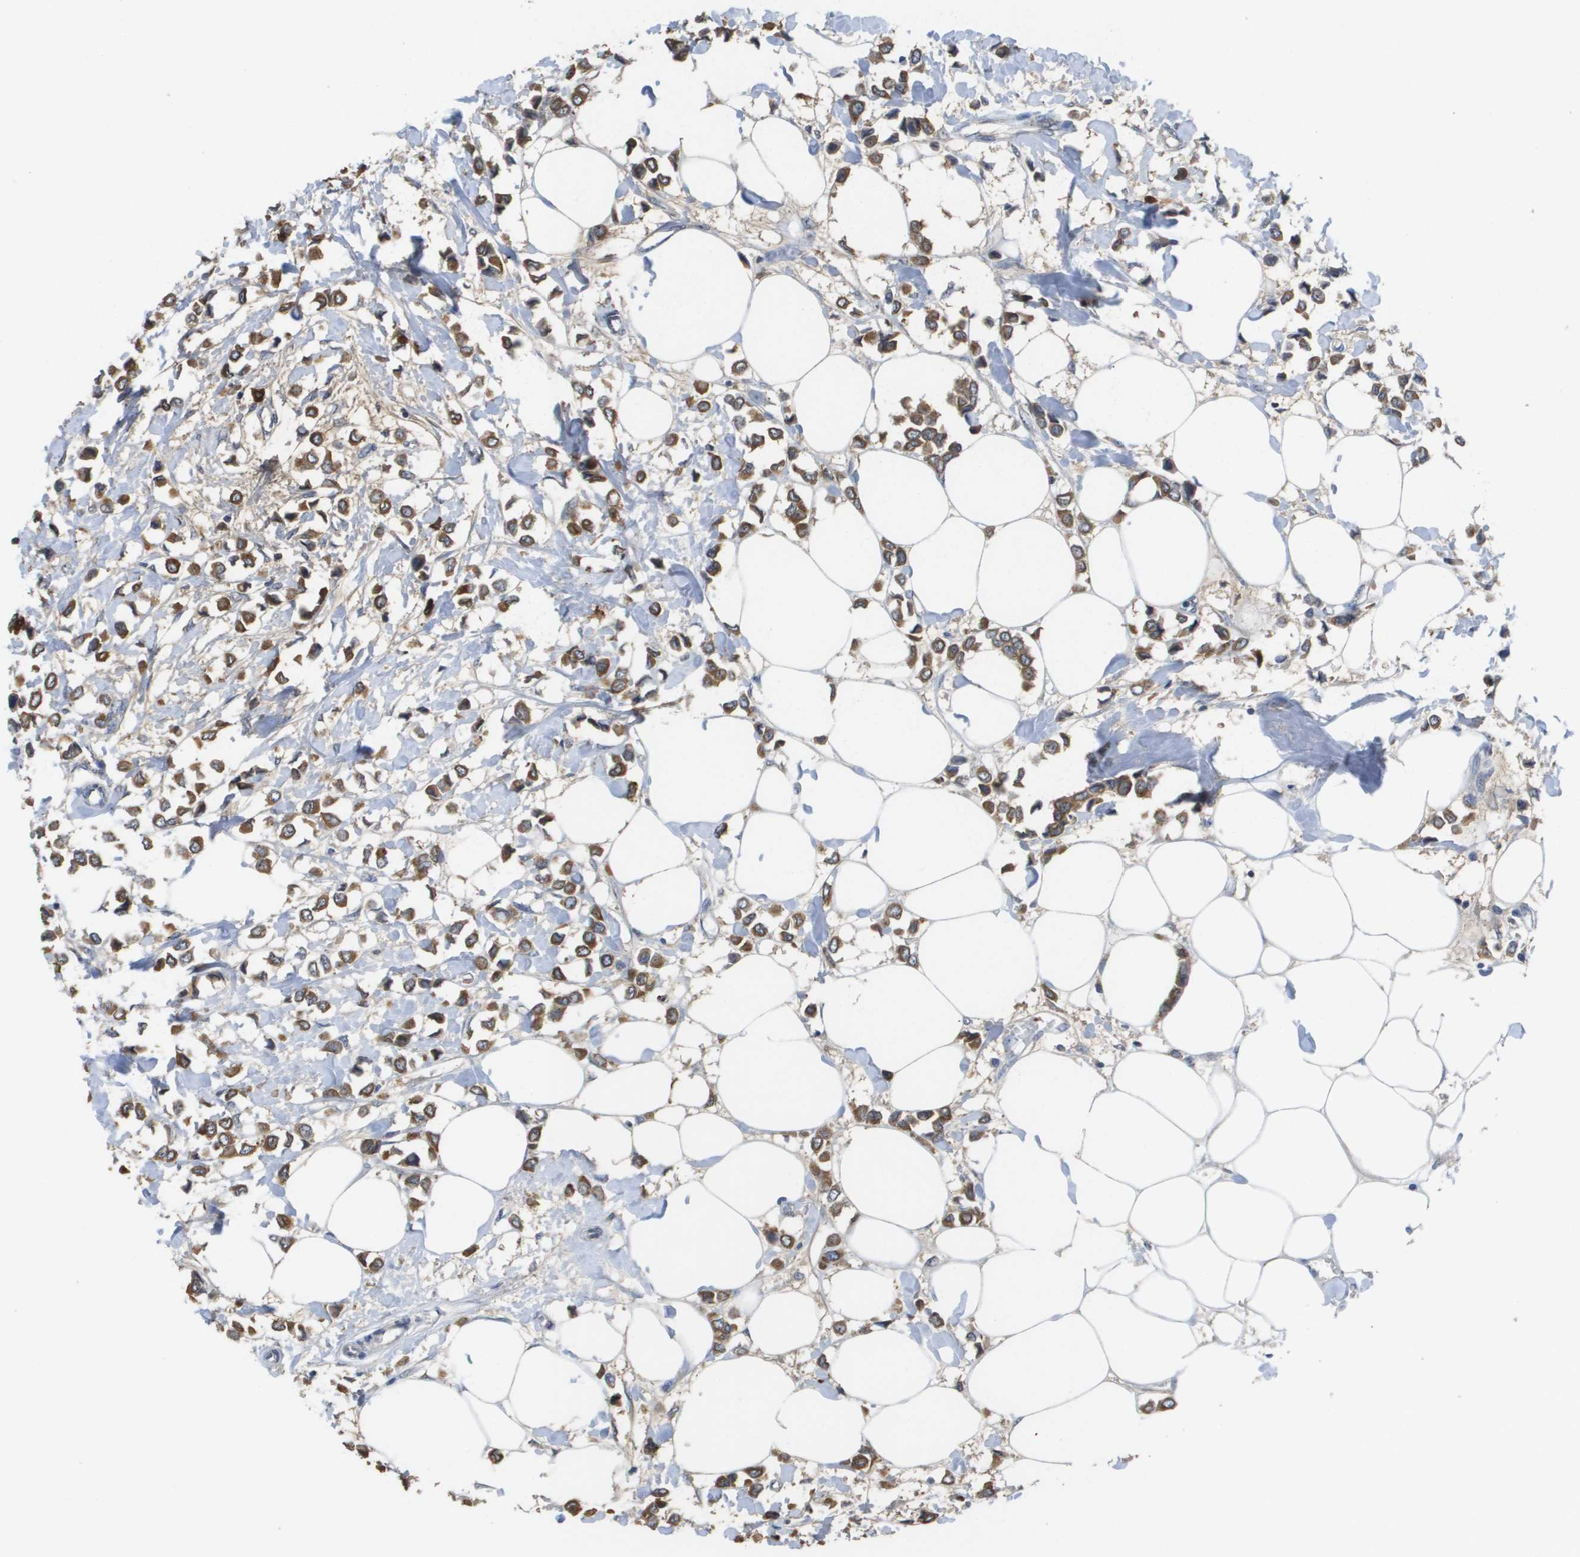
{"staining": {"intensity": "moderate", "quantity": ">75%", "location": "cytoplasmic/membranous"}, "tissue": "breast cancer", "cell_type": "Tumor cells", "image_type": "cancer", "snomed": [{"axis": "morphology", "description": "Lobular carcinoma"}, {"axis": "topography", "description": "Breast"}], "caption": "Human breast cancer stained with a brown dye reveals moderate cytoplasmic/membranous positive expression in about >75% of tumor cells.", "gene": "RAB27B", "patient": {"sex": "female", "age": 51}}